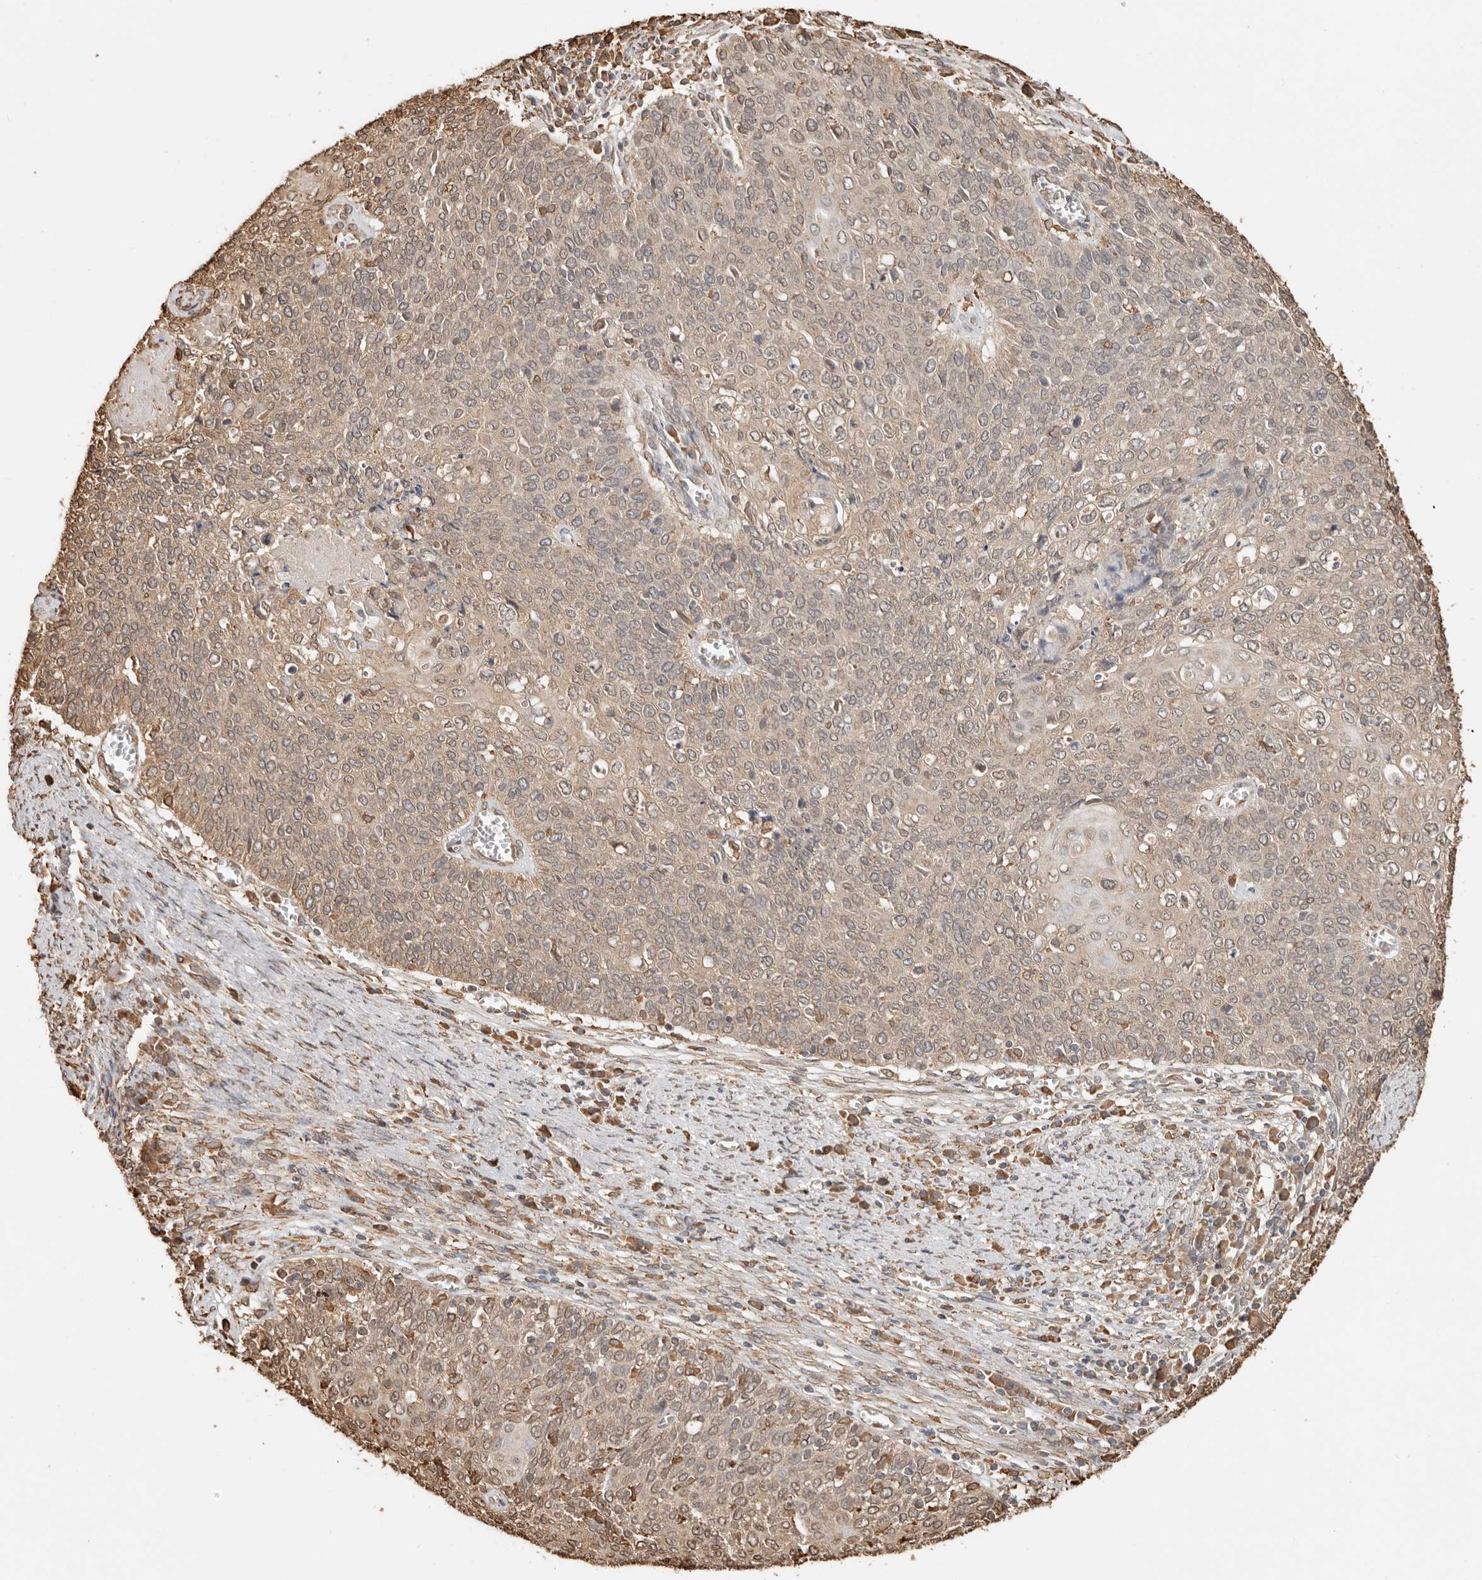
{"staining": {"intensity": "weak", "quantity": ">75%", "location": "cytoplasmic/membranous"}, "tissue": "cervical cancer", "cell_type": "Tumor cells", "image_type": "cancer", "snomed": [{"axis": "morphology", "description": "Squamous cell carcinoma, NOS"}, {"axis": "topography", "description": "Cervix"}], "caption": "High-magnification brightfield microscopy of cervical cancer (squamous cell carcinoma) stained with DAB (3,3'-diaminobenzidine) (brown) and counterstained with hematoxylin (blue). tumor cells exhibit weak cytoplasmic/membranous expression is present in approximately>75% of cells. (Brightfield microscopy of DAB IHC at high magnification).", "gene": "ARHGEF10L", "patient": {"sex": "female", "age": 39}}